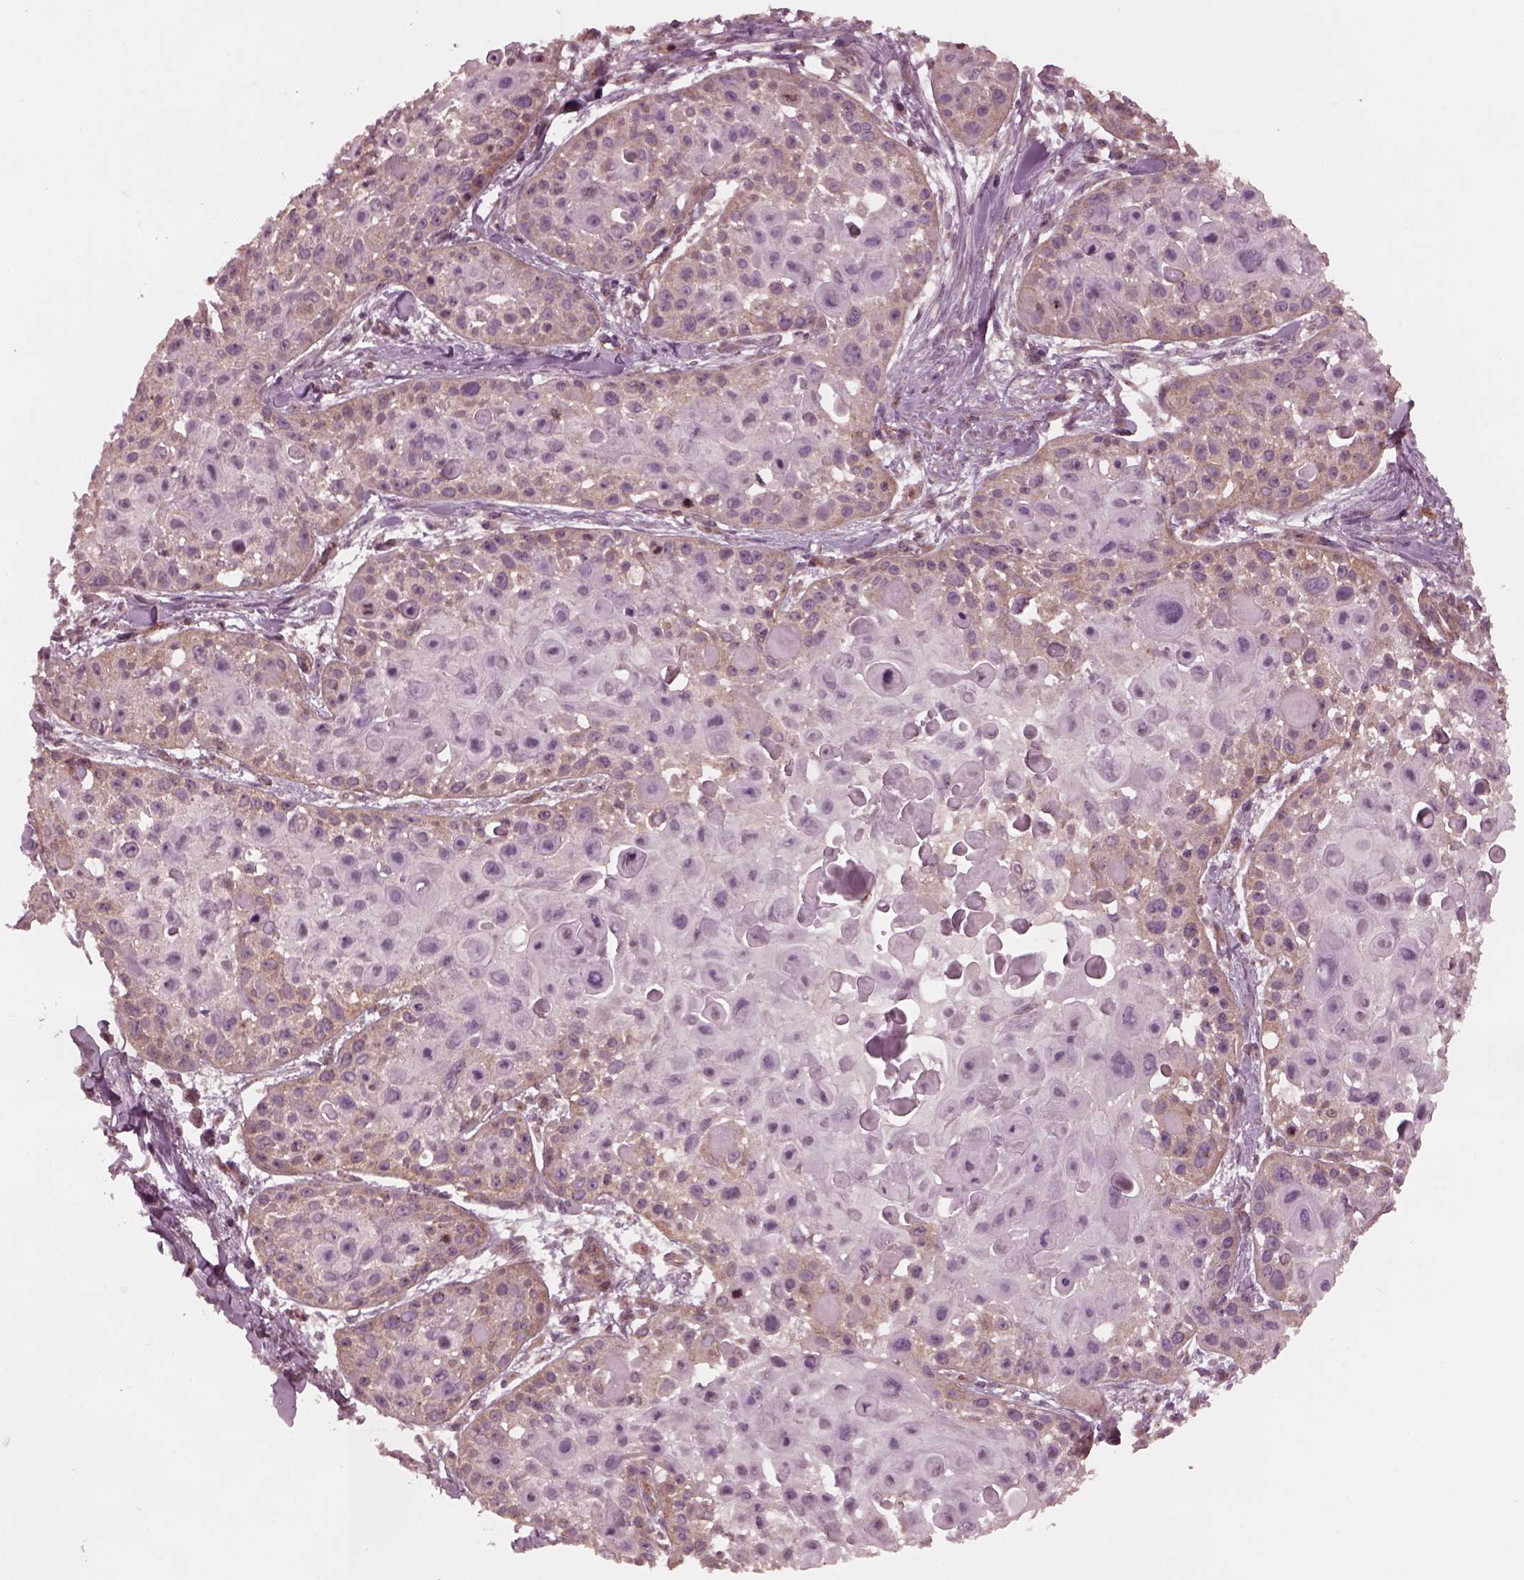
{"staining": {"intensity": "moderate", "quantity": "25%-75%", "location": "cytoplasmic/membranous"}, "tissue": "skin cancer", "cell_type": "Tumor cells", "image_type": "cancer", "snomed": [{"axis": "morphology", "description": "Squamous cell carcinoma, NOS"}, {"axis": "topography", "description": "Skin"}, {"axis": "topography", "description": "Anal"}], "caption": "There is medium levels of moderate cytoplasmic/membranous positivity in tumor cells of skin squamous cell carcinoma, as demonstrated by immunohistochemical staining (brown color).", "gene": "TUBG1", "patient": {"sex": "female", "age": 75}}